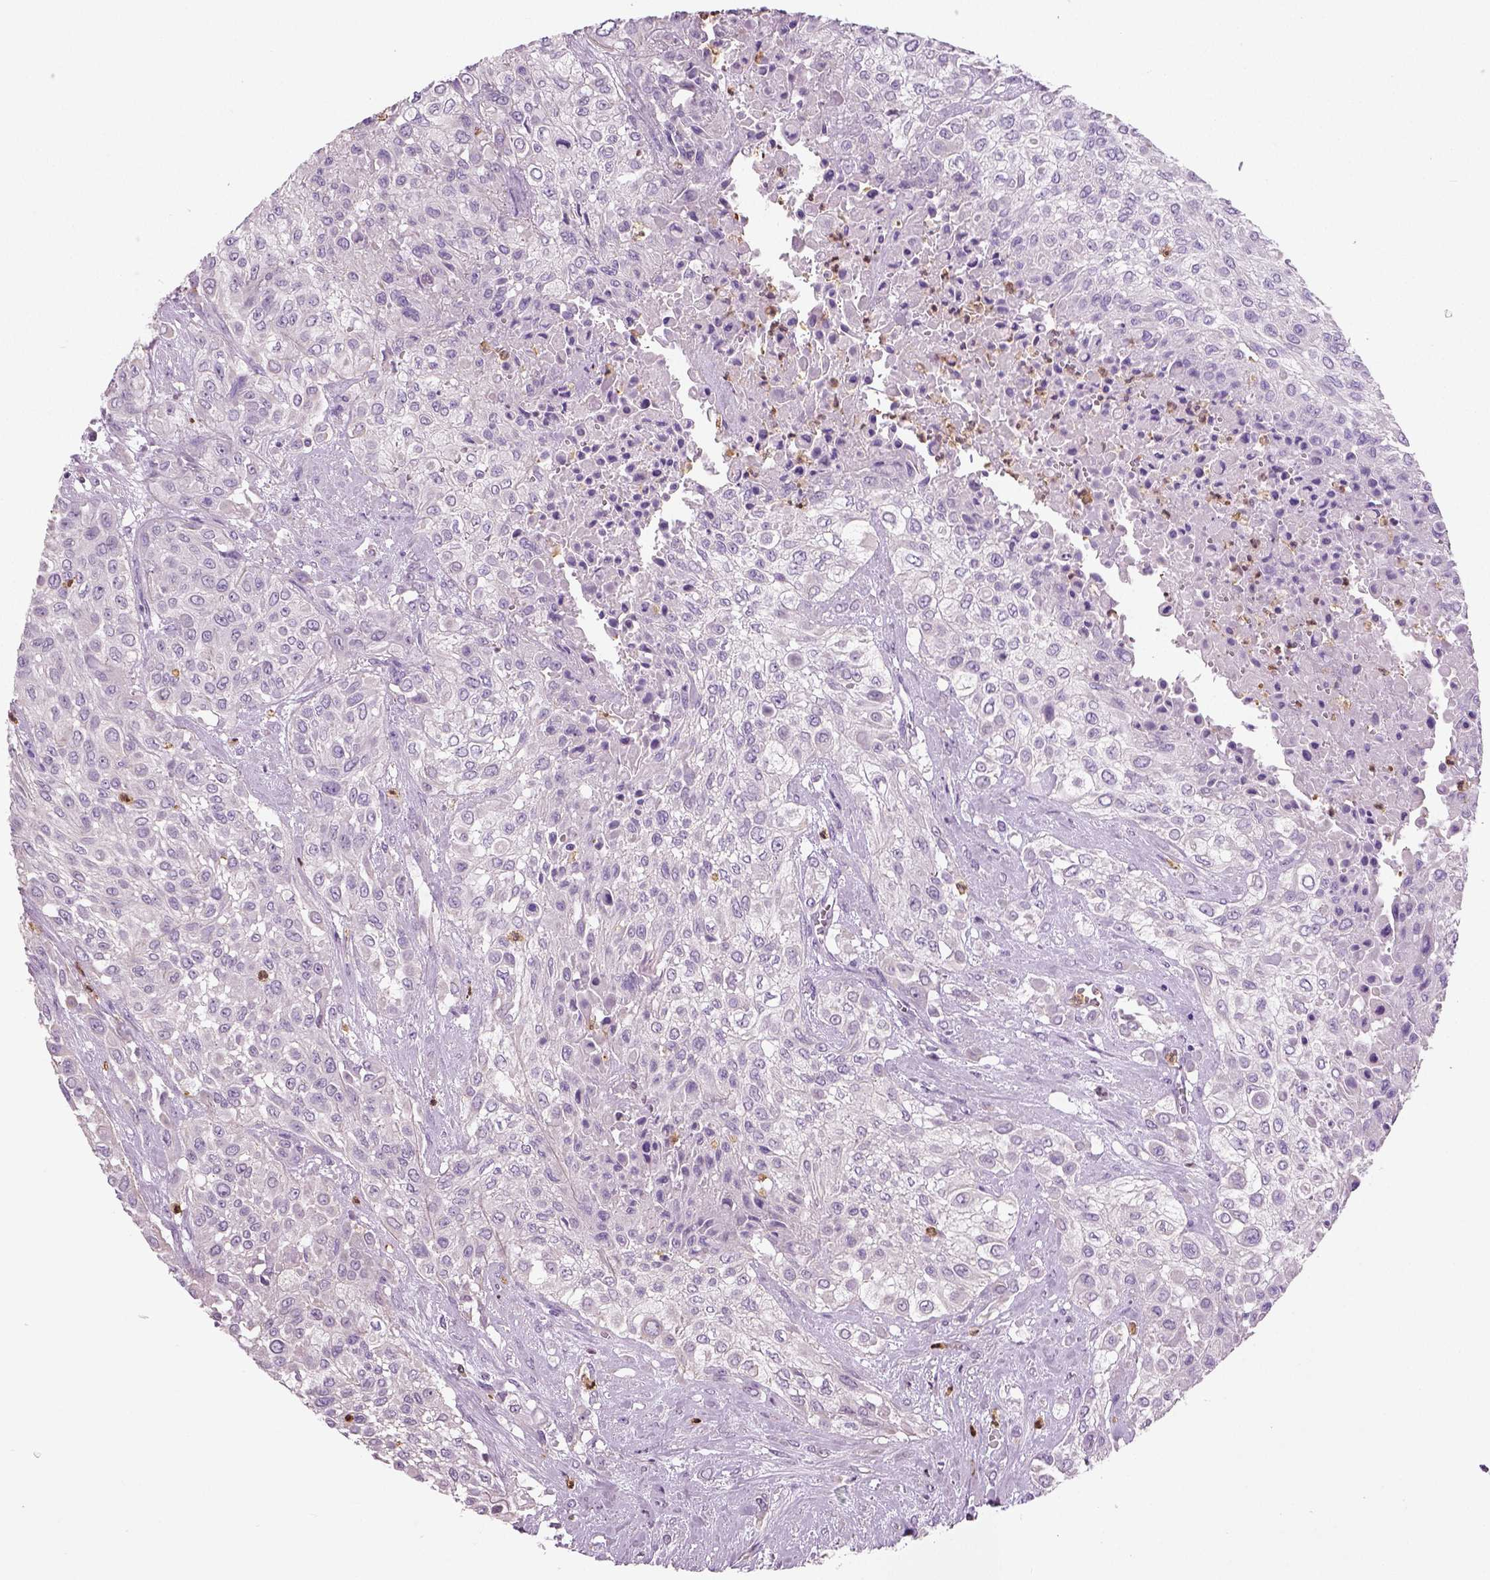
{"staining": {"intensity": "negative", "quantity": "none", "location": "none"}, "tissue": "urothelial cancer", "cell_type": "Tumor cells", "image_type": "cancer", "snomed": [{"axis": "morphology", "description": "Urothelial carcinoma, High grade"}, {"axis": "topography", "description": "Urinary bladder"}], "caption": "There is no significant expression in tumor cells of high-grade urothelial carcinoma. Nuclei are stained in blue.", "gene": "NECAB2", "patient": {"sex": "male", "age": 57}}